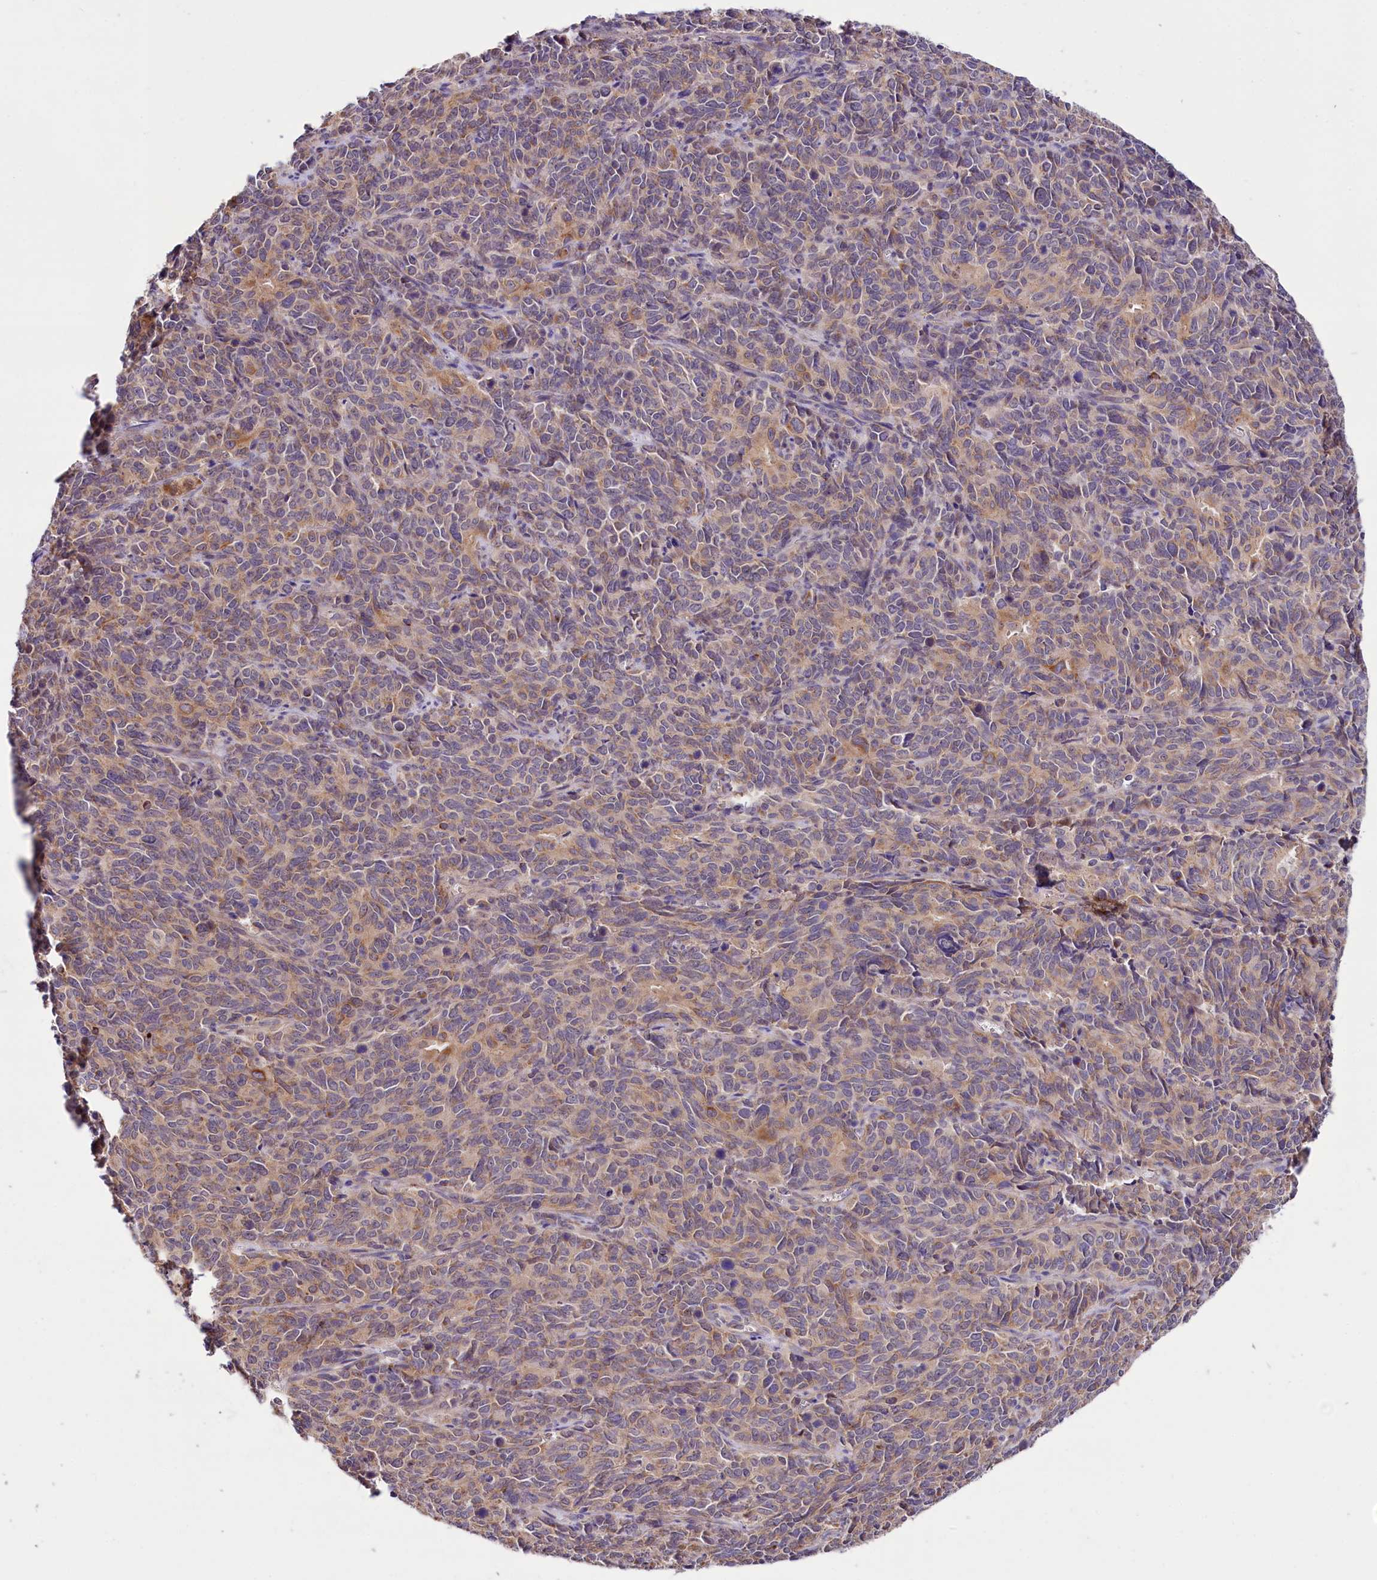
{"staining": {"intensity": "weak", "quantity": "25%-75%", "location": "cytoplasmic/membranous"}, "tissue": "cervical cancer", "cell_type": "Tumor cells", "image_type": "cancer", "snomed": [{"axis": "morphology", "description": "Squamous cell carcinoma, NOS"}, {"axis": "topography", "description": "Cervix"}], "caption": "Immunohistochemical staining of cervical cancer demonstrates low levels of weak cytoplasmic/membranous protein staining in approximately 25%-75% of tumor cells.", "gene": "ZNF45", "patient": {"sex": "female", "age": 60}}